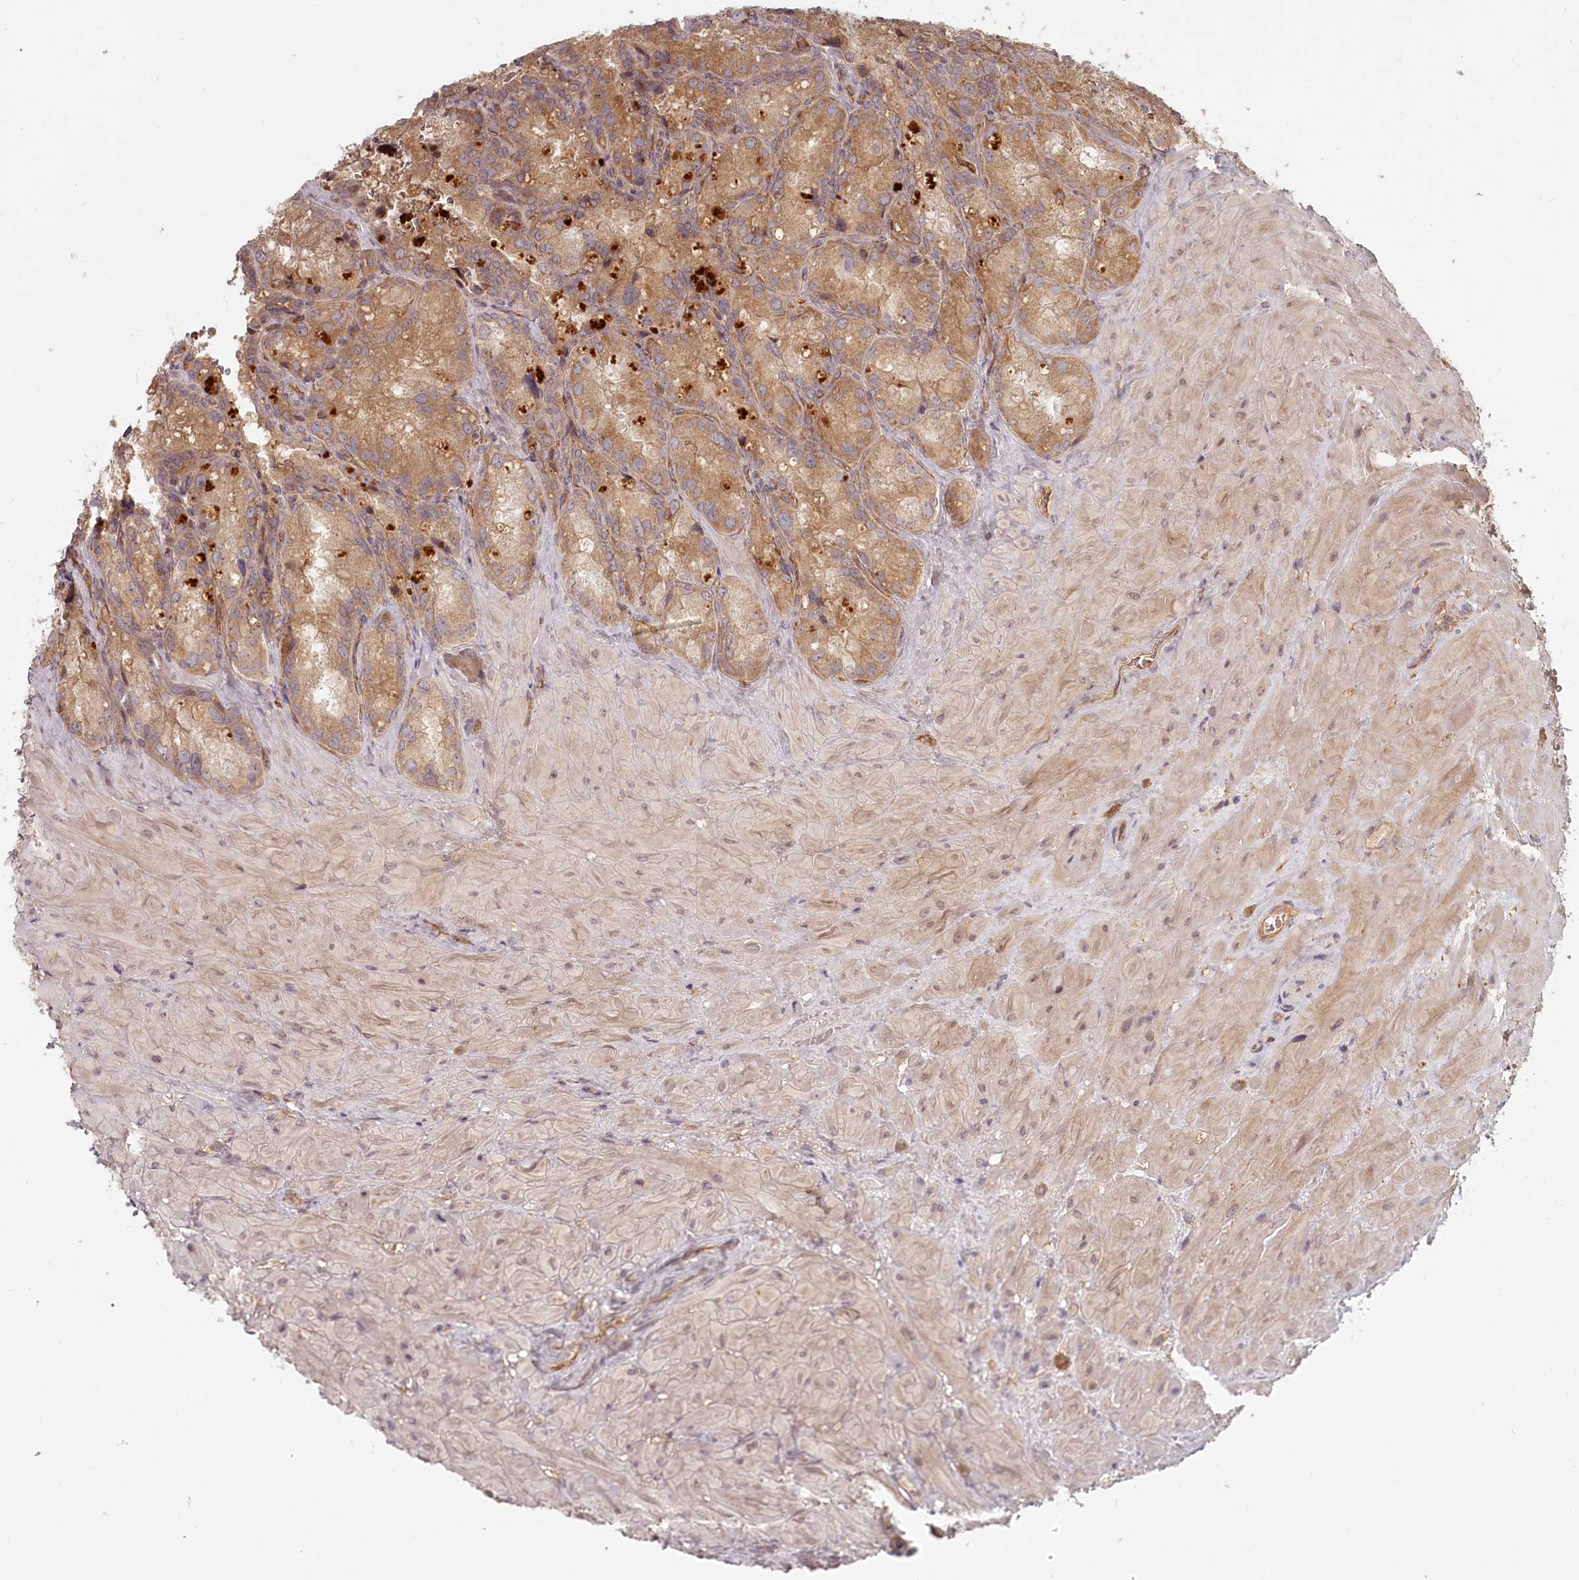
{"staining": {"intensity": "moderate", "quantity": ">75%", "location": "cytoplasmic/membranous"}, "tissue": "seminal vesicle", "cell_type": "Glandular cells", "image_type": "normal", "snomed": [{"axis": "morphology", "description": "Normal tissue, NOS"}, {"axis": "topography", "description": "Seminal veicle"}], "caption": "IHC (DAB (3,3'-diaminobenzidine)) staining of unremarkable human seminal vesicle displays moderate cytoplasmic/membranous protein positivity in about >75% of glandular cells. Using DAB (brown) and hematoxylin (blue) stains, captured at high magnification using brightfield microscopy.", "gene": "TMIE", "patient": {"sex": "male", "age": 62}}